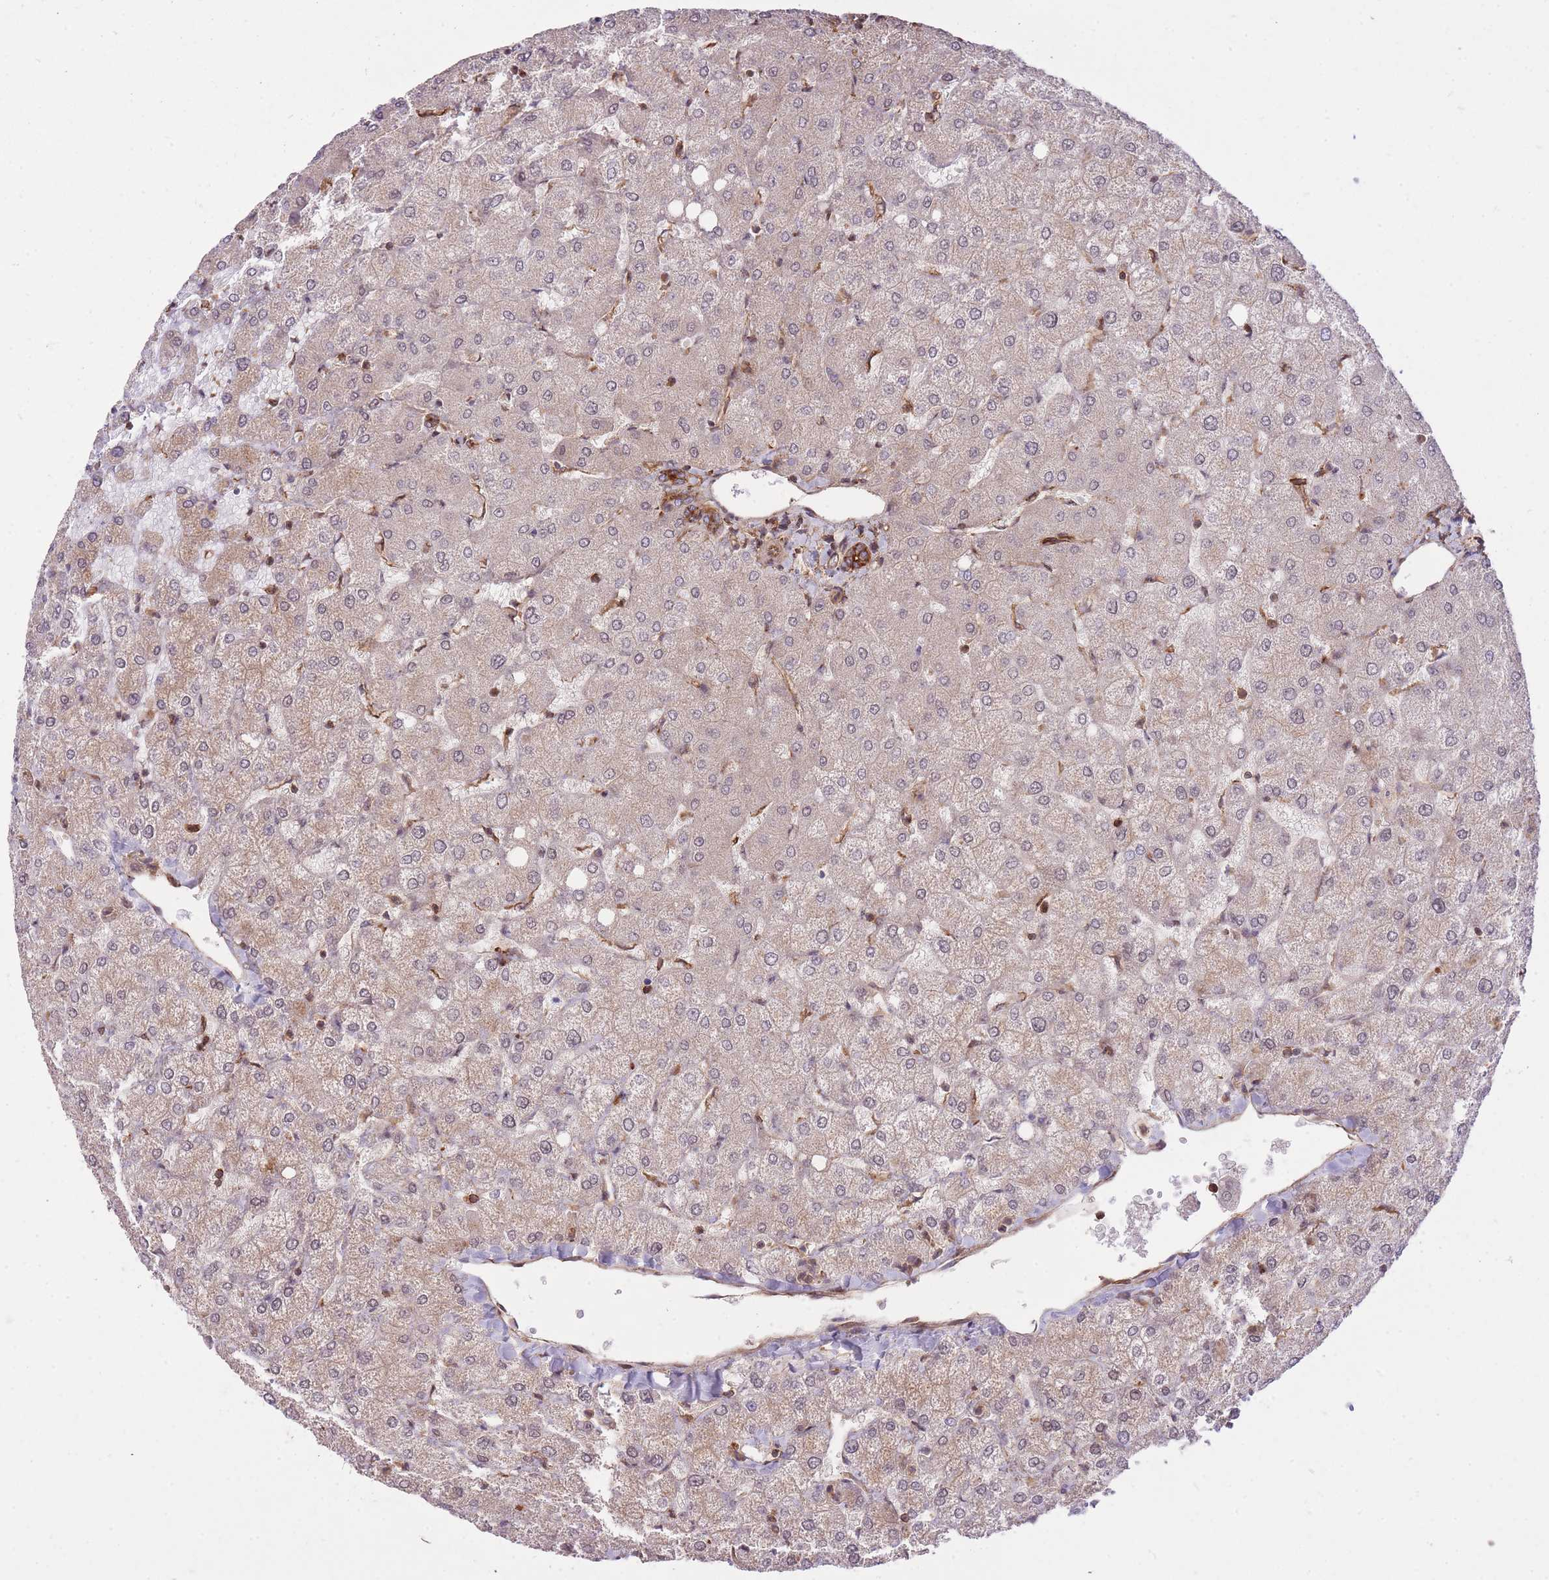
{"staining": {"intensity": "strong", "quantity": ">75%", "location": "cytoplasmic/membranous"}, "tissue": "liver", "cell_type": "Cholangiocytes", "image_type": "normal", "snomed": [{"axis": "morphology", "description": "Normal tissue, NOS"}, {"axis": "topography", "description": "Liver"}], "caption": "Strong cytoplasmic/membranous staining for a protein is present in approximately >75% of cholangiocytes of unremarkable liver using IHC.", "gene": "PLD1", "patient": {"sex": "female", "age": 54}}